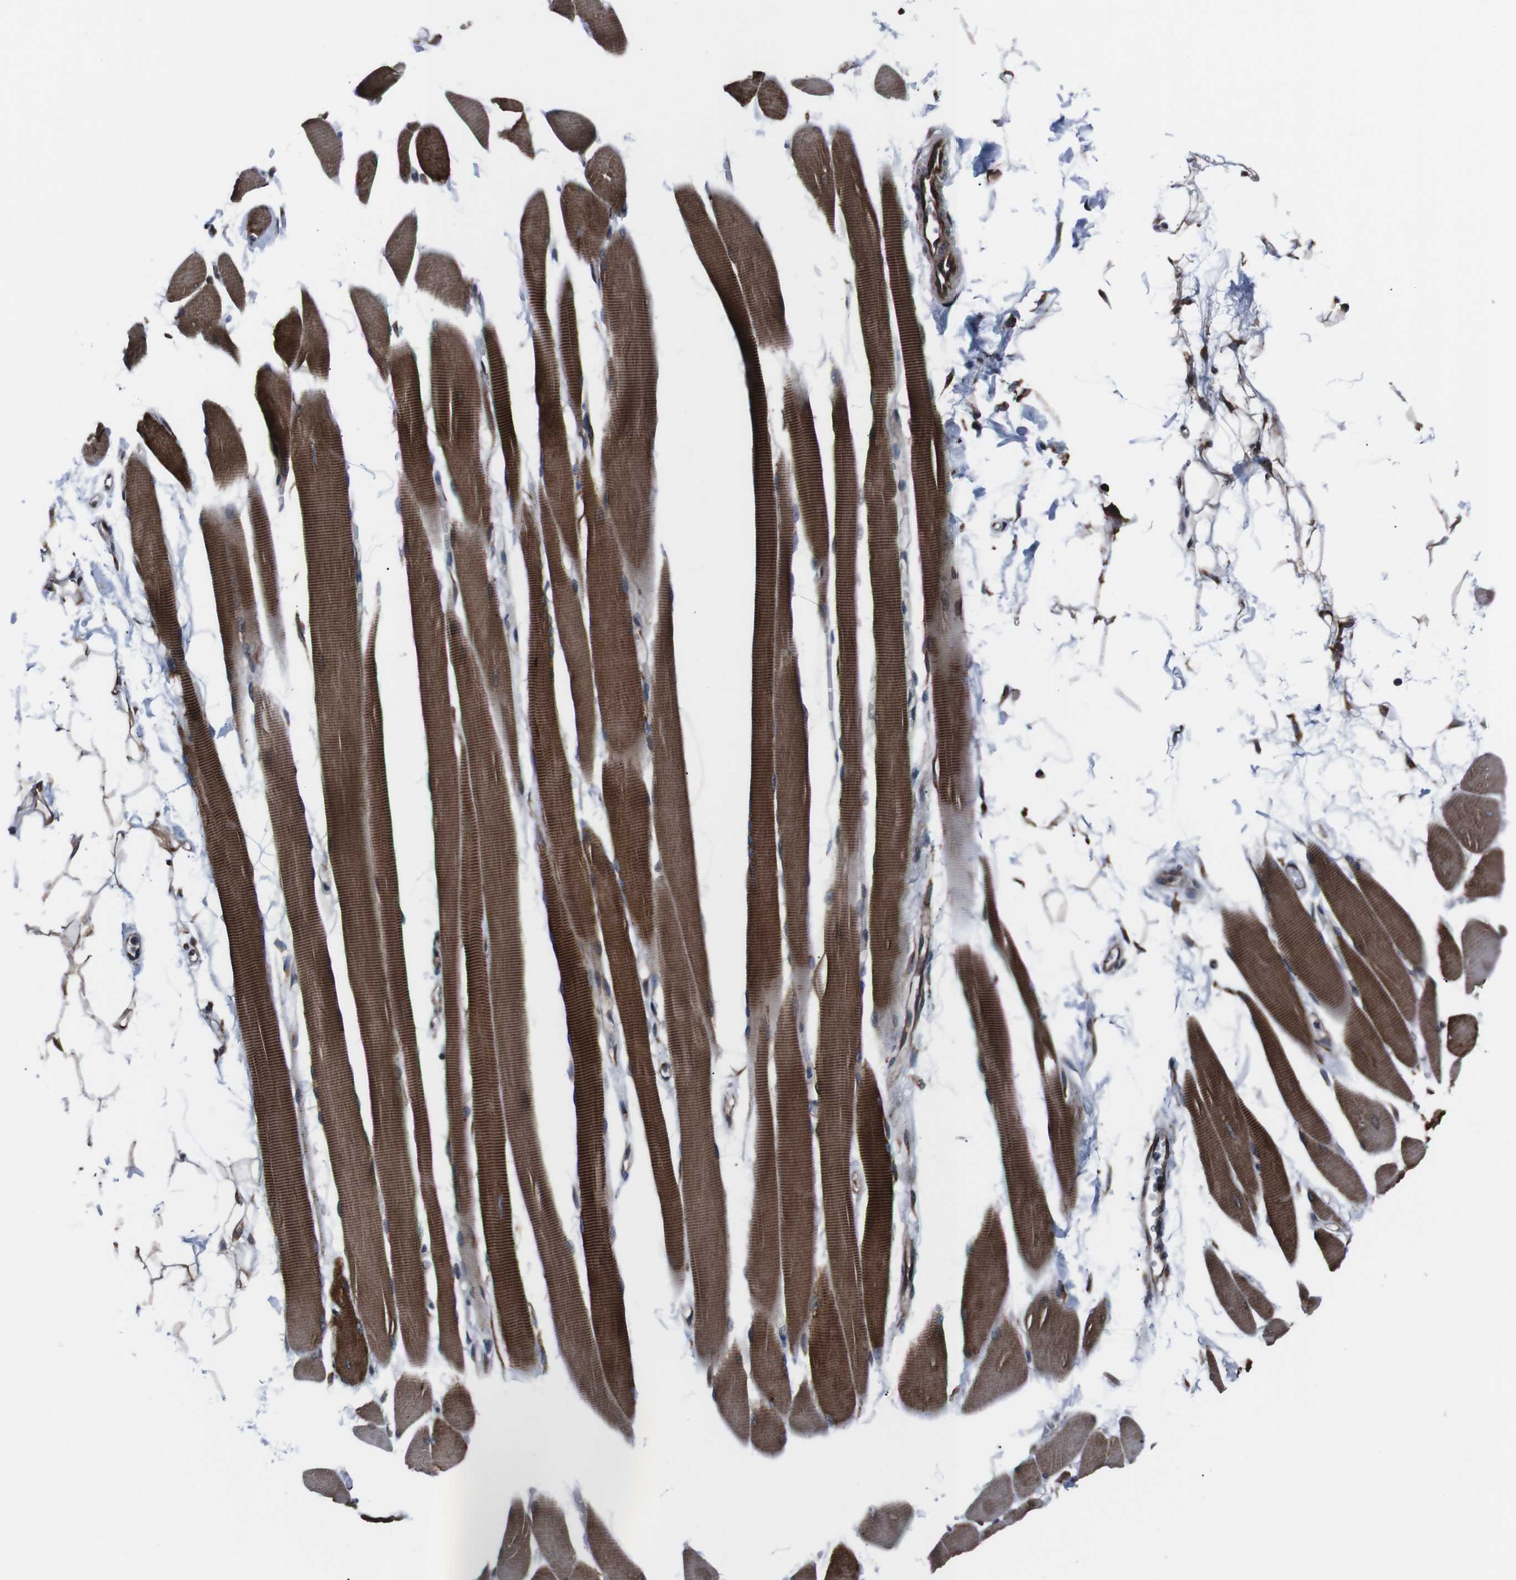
{"staining": {"intensity": "strong", "quantity": ">75%", "location": "cytoplasmic/membranous"}, "tissue": "skeletal muscle", "cell_type": "Myocytes", "image_type": "normal", "snomed": [{"axis": "morphology", "description": "Normal tissue, NOS"}, {"axis": "topography", "description": "Skeletal muscle"}, {"axis": "topography", "description": "Oral tissue"}, {"axis": "topography", "description": "Peripheral nerve tissue"}], "caption": "An immunohistochemistry (IHC) photomicrograph of benign tissue is shown. Protein staining in brown labels strong cytoplasmic/membranous positivity in skeletal muscle within myocytes. Nuclei are stained in blue.", "gene": "EIF4A2", "patient": {"sex": "female", "age": 84}}